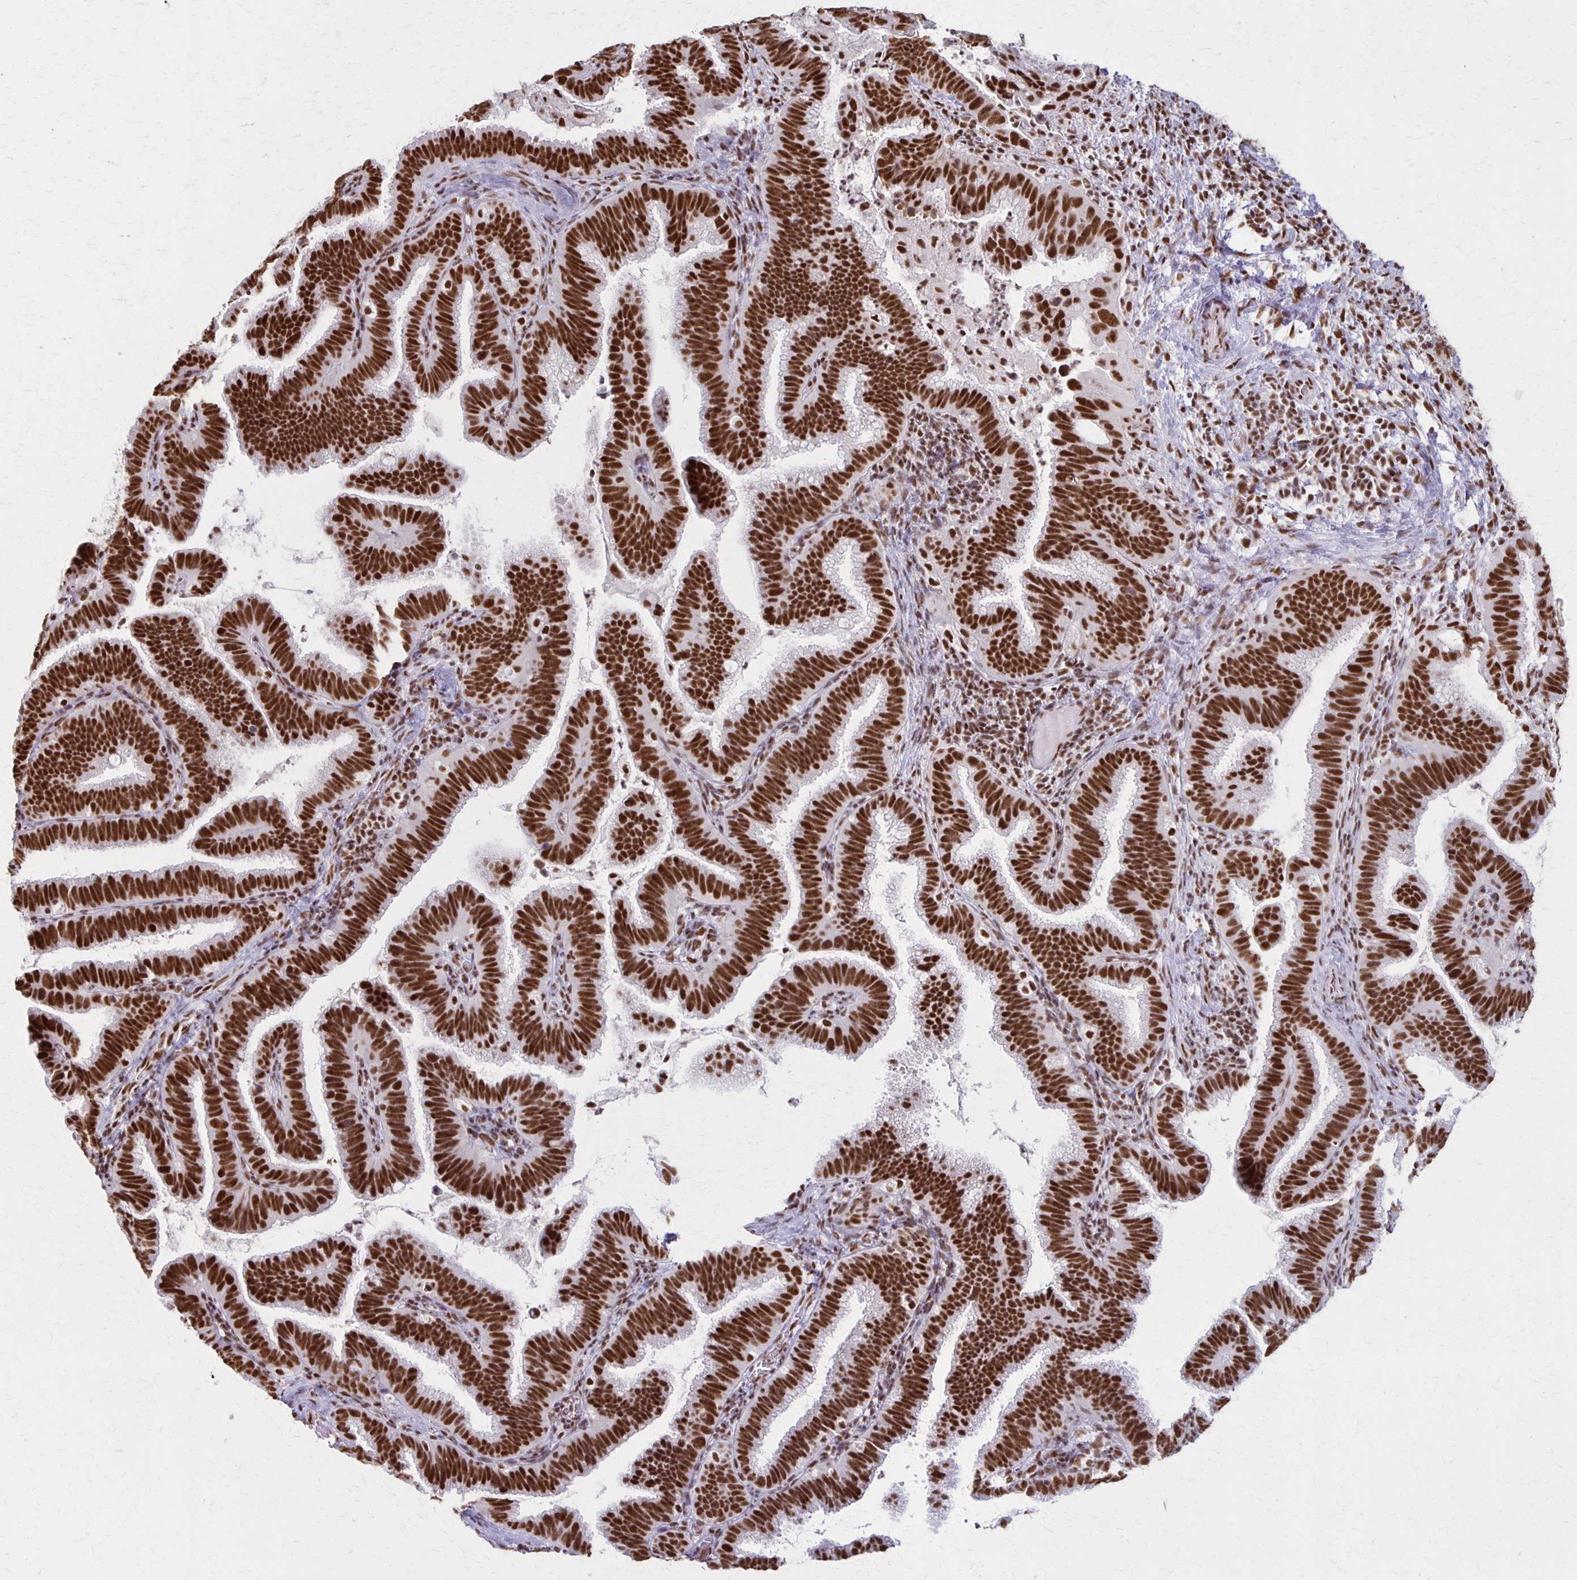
{"staining": {"intensity": "strong", "quantity": ">75%", "location": "nuclear"}, "tissue": "cervical cancer", "cell_type": "Tumor cells", "image_type": "cancer", "snomed": [{"axis": "morphology", "description": "Adenocarcinoma, NOS"}, {"axis": "topography", "description": "Cervix"}], "caption": "This is a micrograph of immunohistochemistry (IHC) staining of cervical cancer, which shows strong staining in the nuclear of tumor cells.", "gene": "XRCC6", "patient": {"sex": "female", "age": 61}}